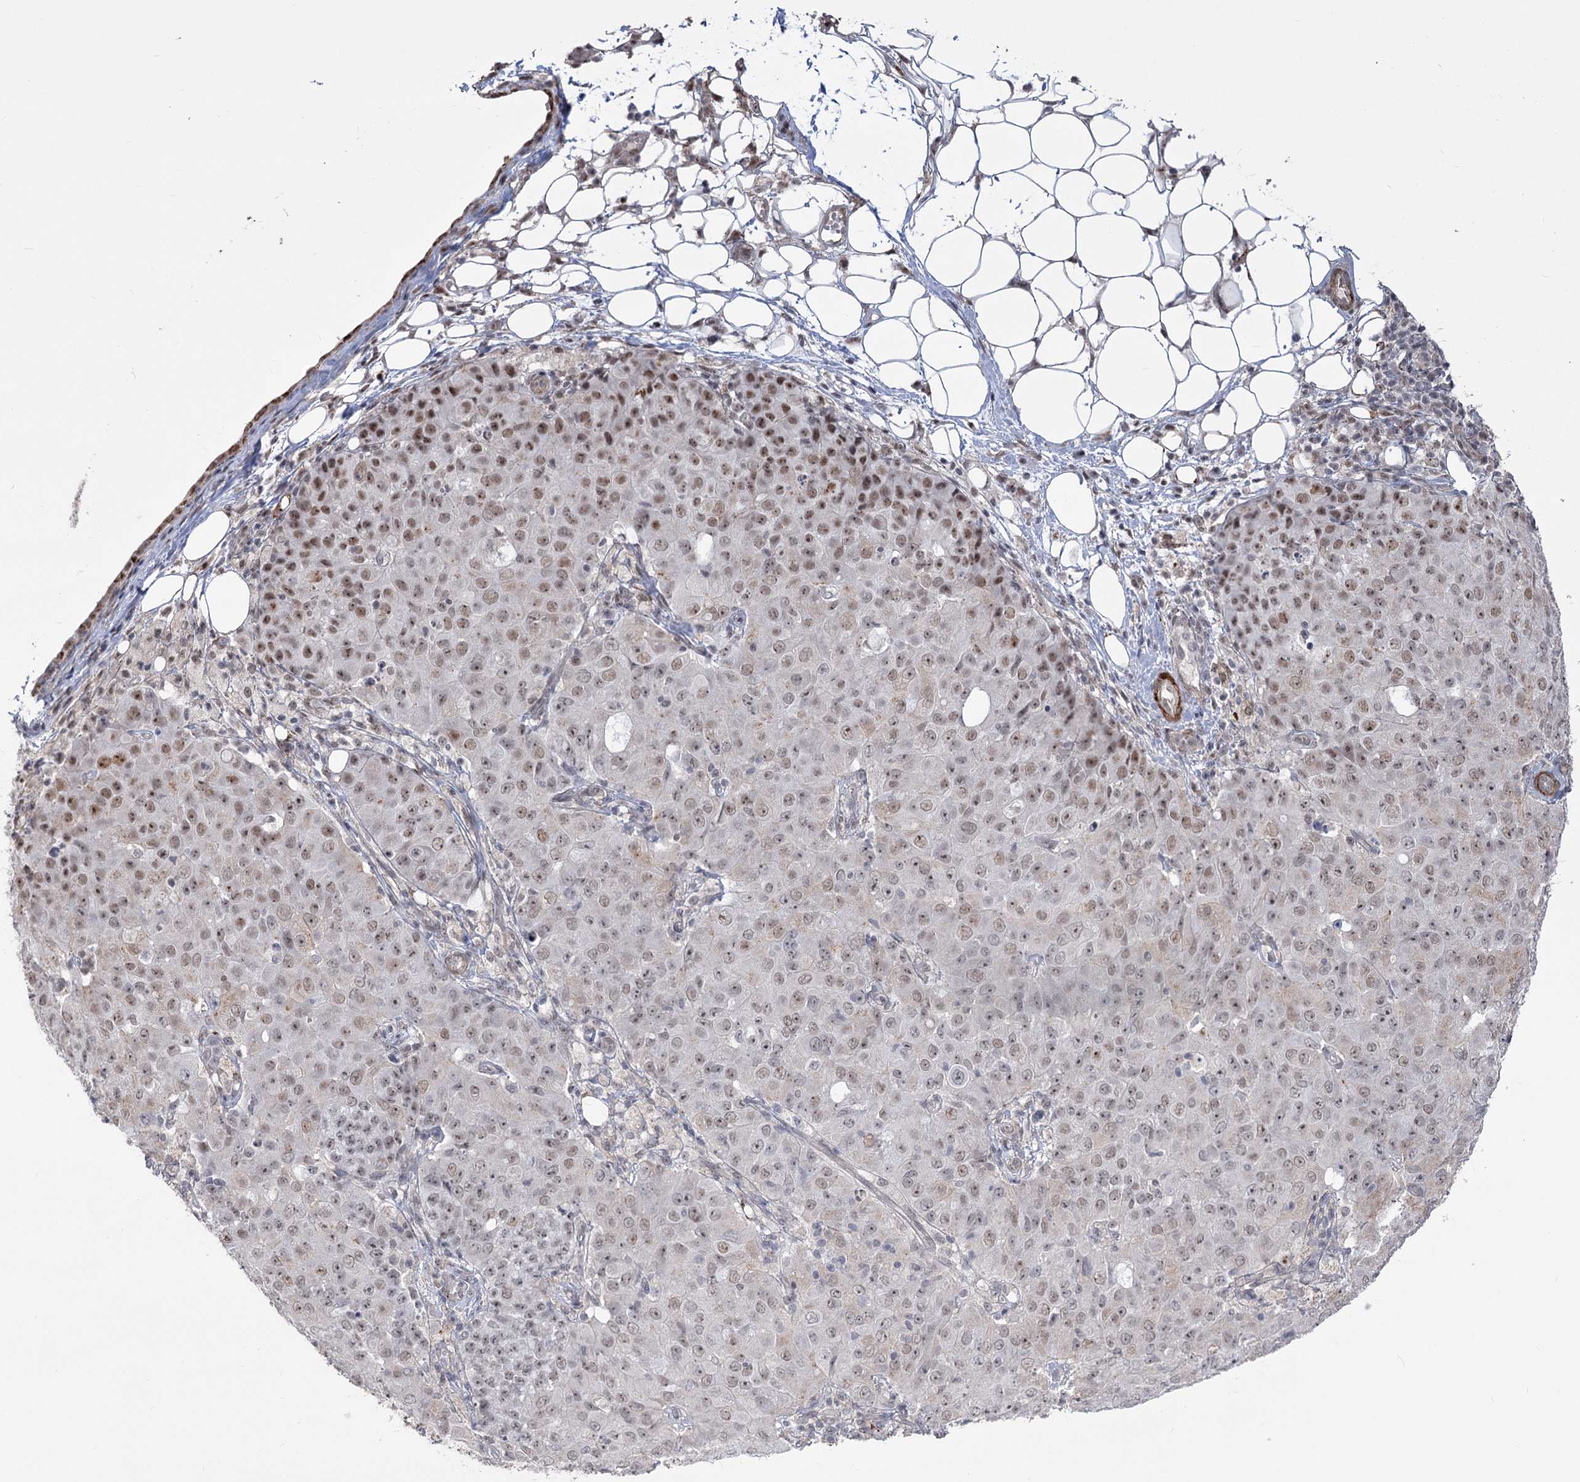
{"staining": {"intensity": "moderate", "quantity": "25%-75%", "location": "nuclear"}, "tissue": "ovarian cancer", "cell_type": "Tumor cells", "image_type": "cancer", "snomed": [{"axis": "morphology", "description": "Carcinoma, endometroid"}, {"axis": "topography", "description": "Ovary"}], "caption": "Endometroid carcinoma (ovarian) stained for a protein shows moderate nuclear positivity in tumor cells.", "gene": "ZSCAN23", "patient": {"sex": "female", "age": 42}}